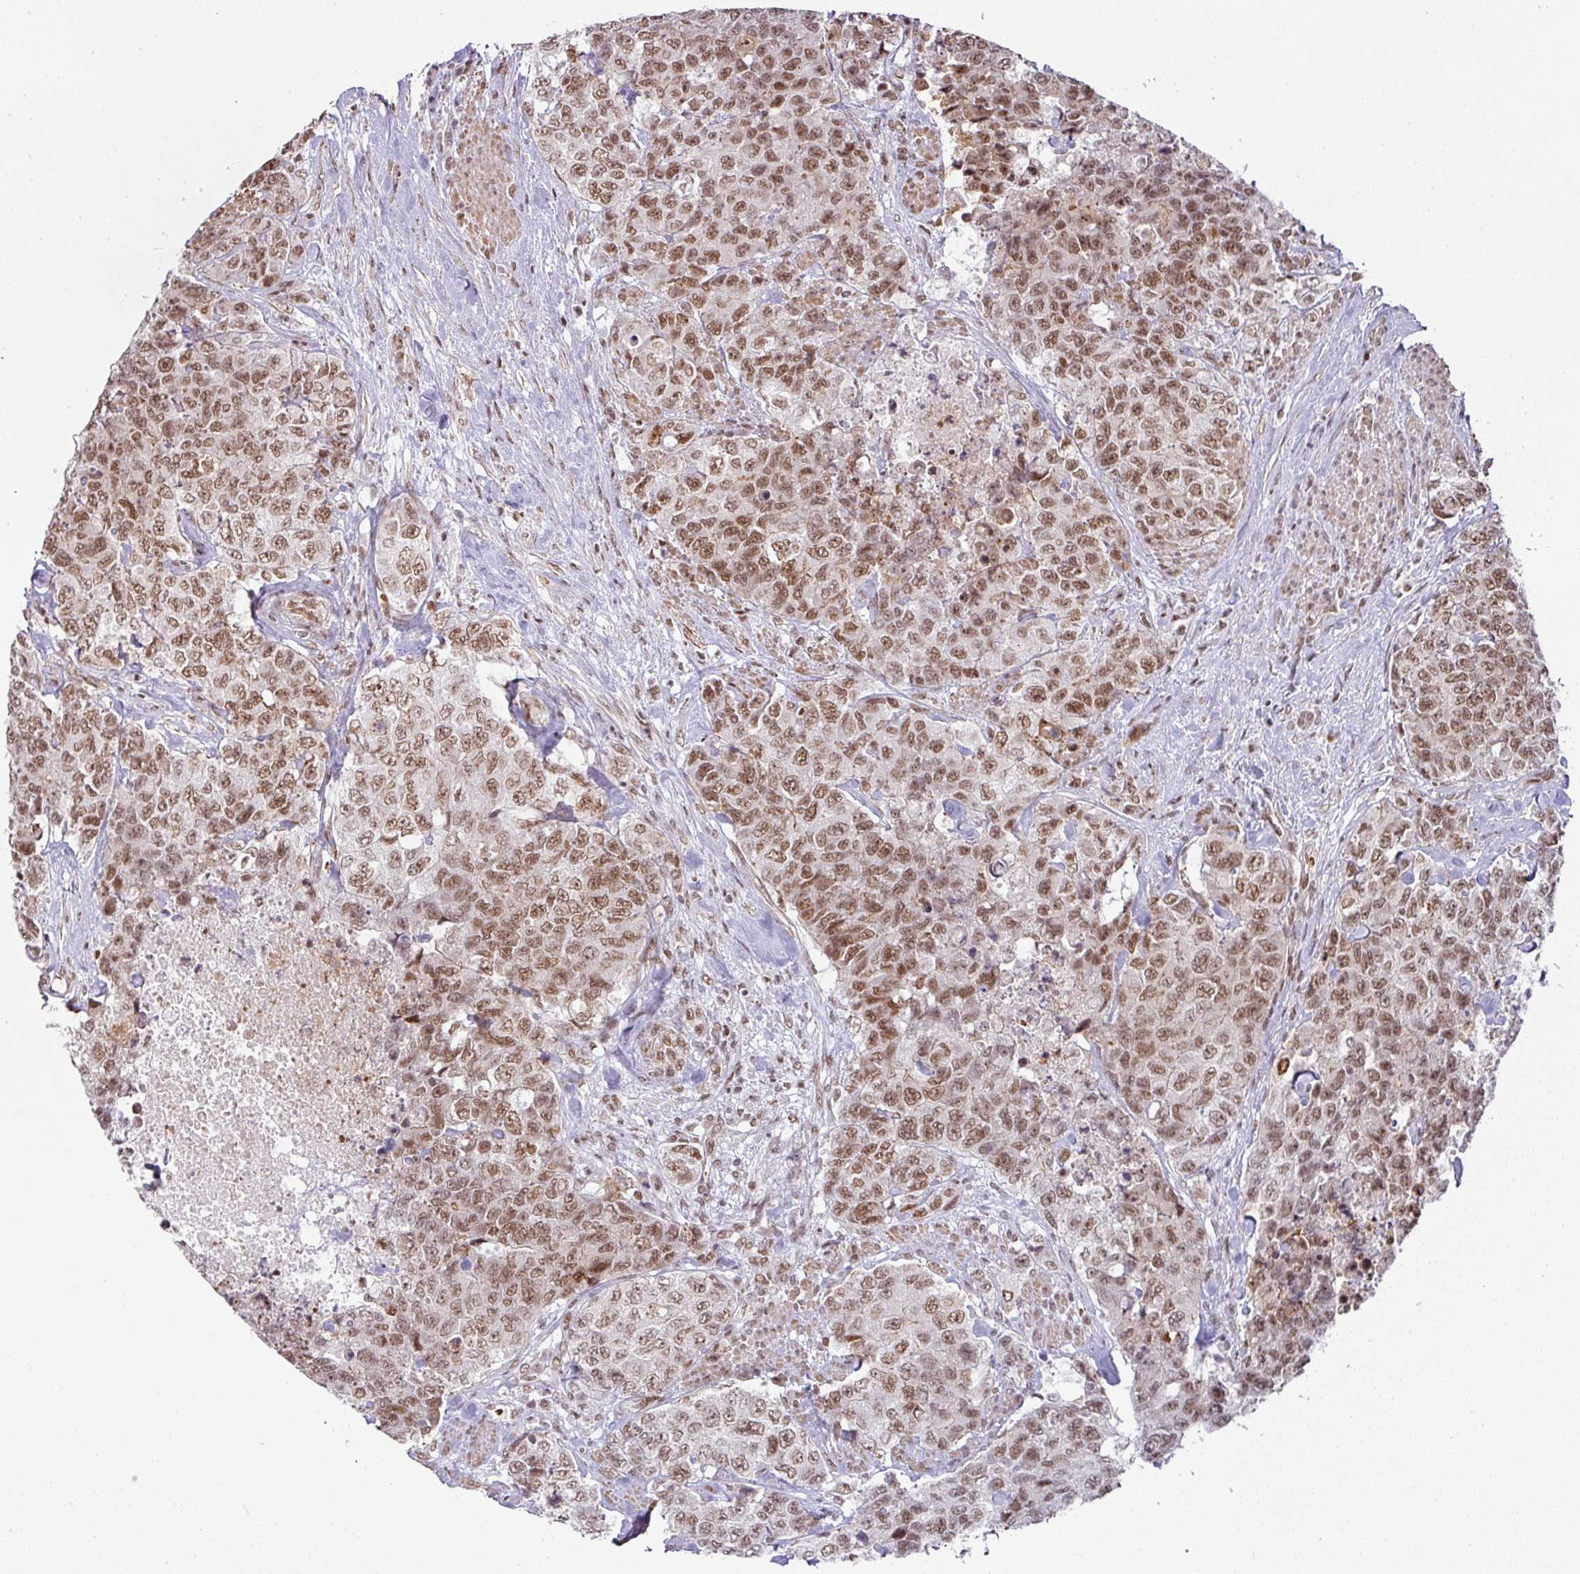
{"staining": {"intensity": "moderate", "quantity": ">75%", "location": "nuclear"}, "tissue": "urothelial cancer", "cell_type": "Tumor cells", "image_type": "cancer", "snomed": [{"axis": "morphology", "description": "Urothelial carcinoma, High grade"}, {"axis": "topography", "description": "Urinary bladder"}], "caption": "Tumor cells show medium levels of moderate nuclear positivity in about >75% of cells in human urothelial carcinoma (high-grade).", "gene": "NCOA5", "patient": {"sex": "female", "age": 78}}